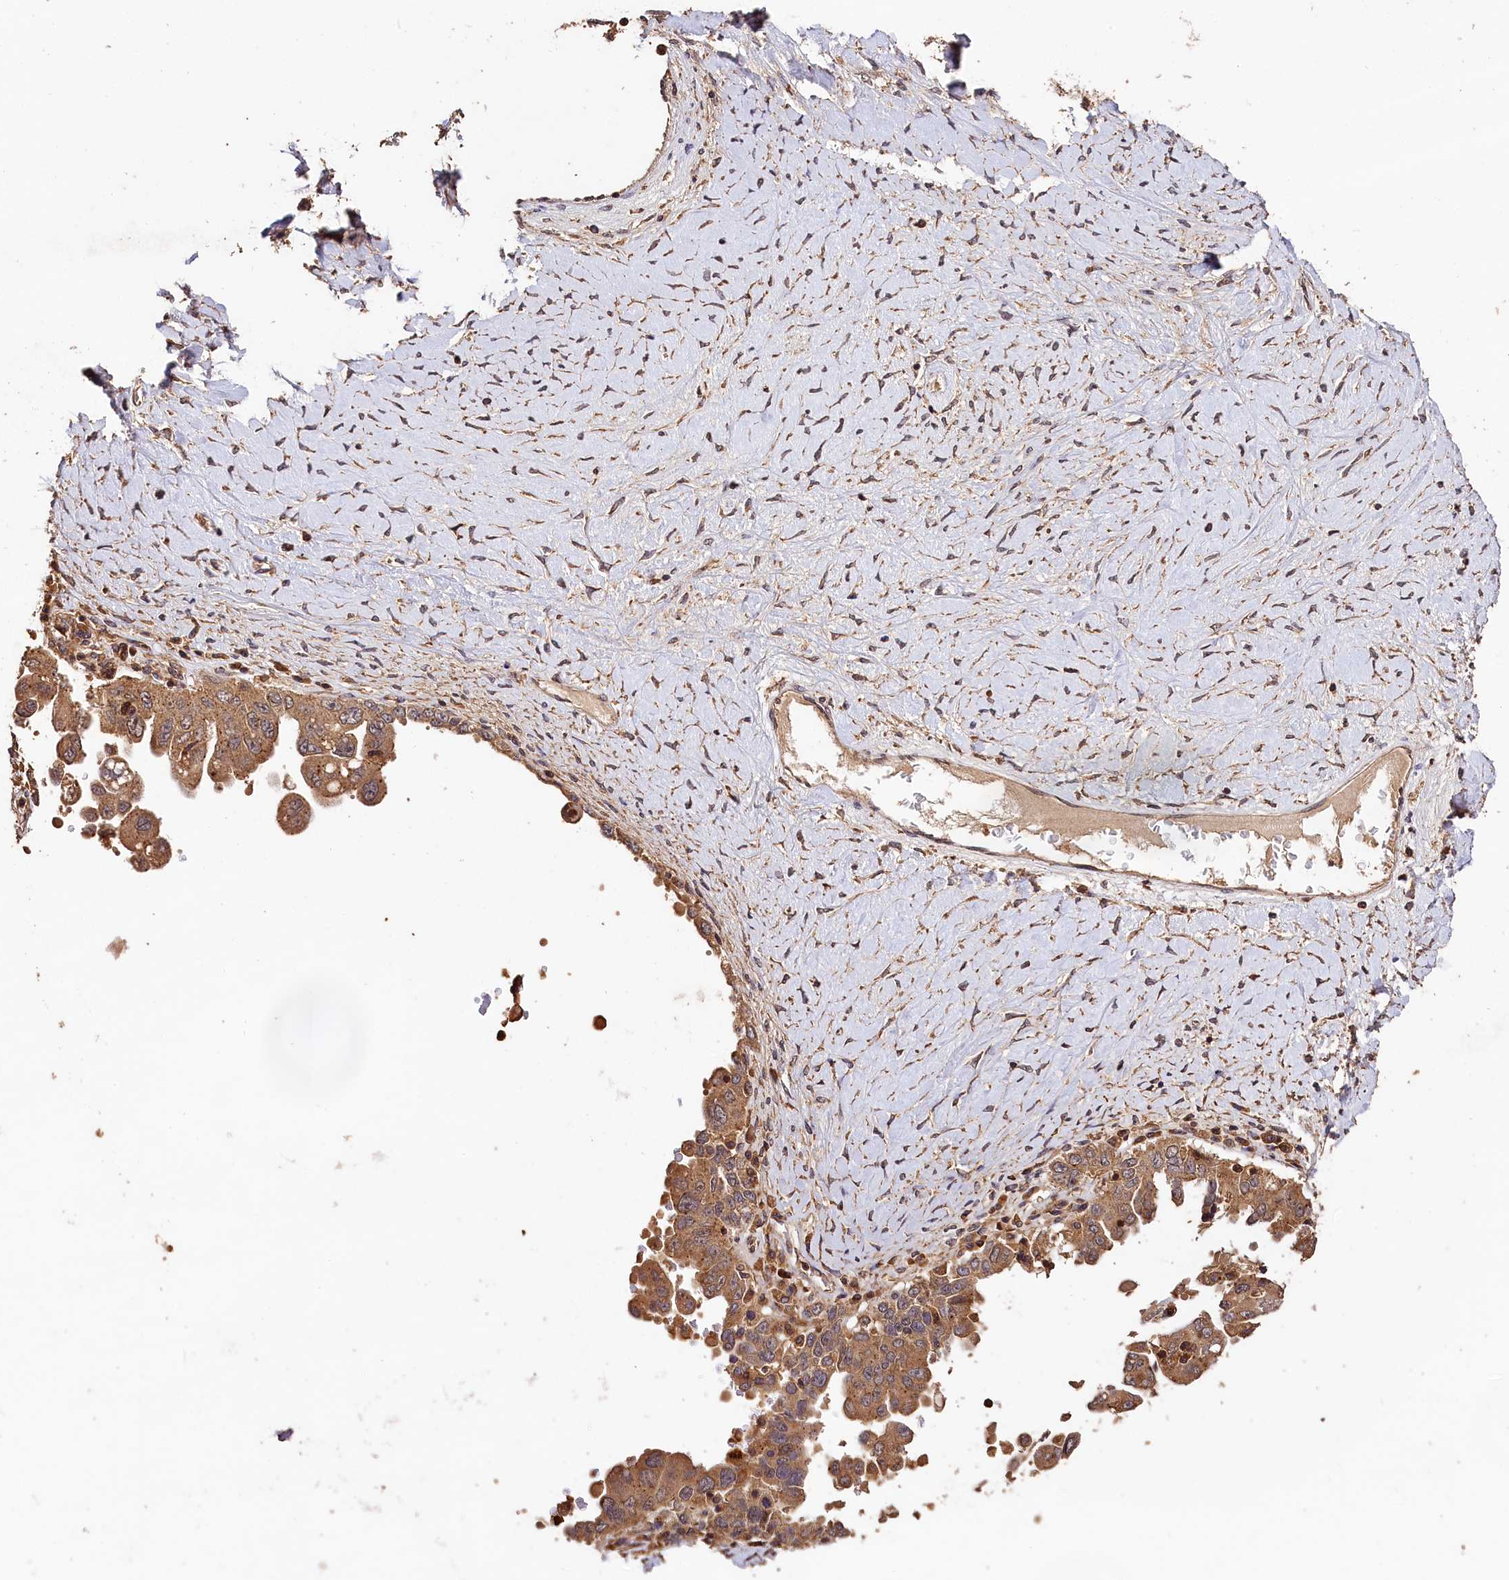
{"staining": {"intensity": "moderate", "quantity": ">75%", "location": "cytoplasmic/membranous"}, "tissue": "ovarian cancer", "cell_type": "Tumor cells", "image_type": "cancer", "snomed": [{"axis": "morphology", "description": "Carcinoma, endometroid"}, {"axis": "topography", "description": "Ovary"}], "caption": "IHC photomicrograph of neoplastic tissue: ovarian cancer stained using immunohistochemistry displays medium levels of moderate protein expression localized specifically in the cytoplasmic/membranous of tumor cells, appearing as a cytoplasmic/membranous brown color.", "gene": "KPTN", "patient": {"sex": "female", "age": 62}}